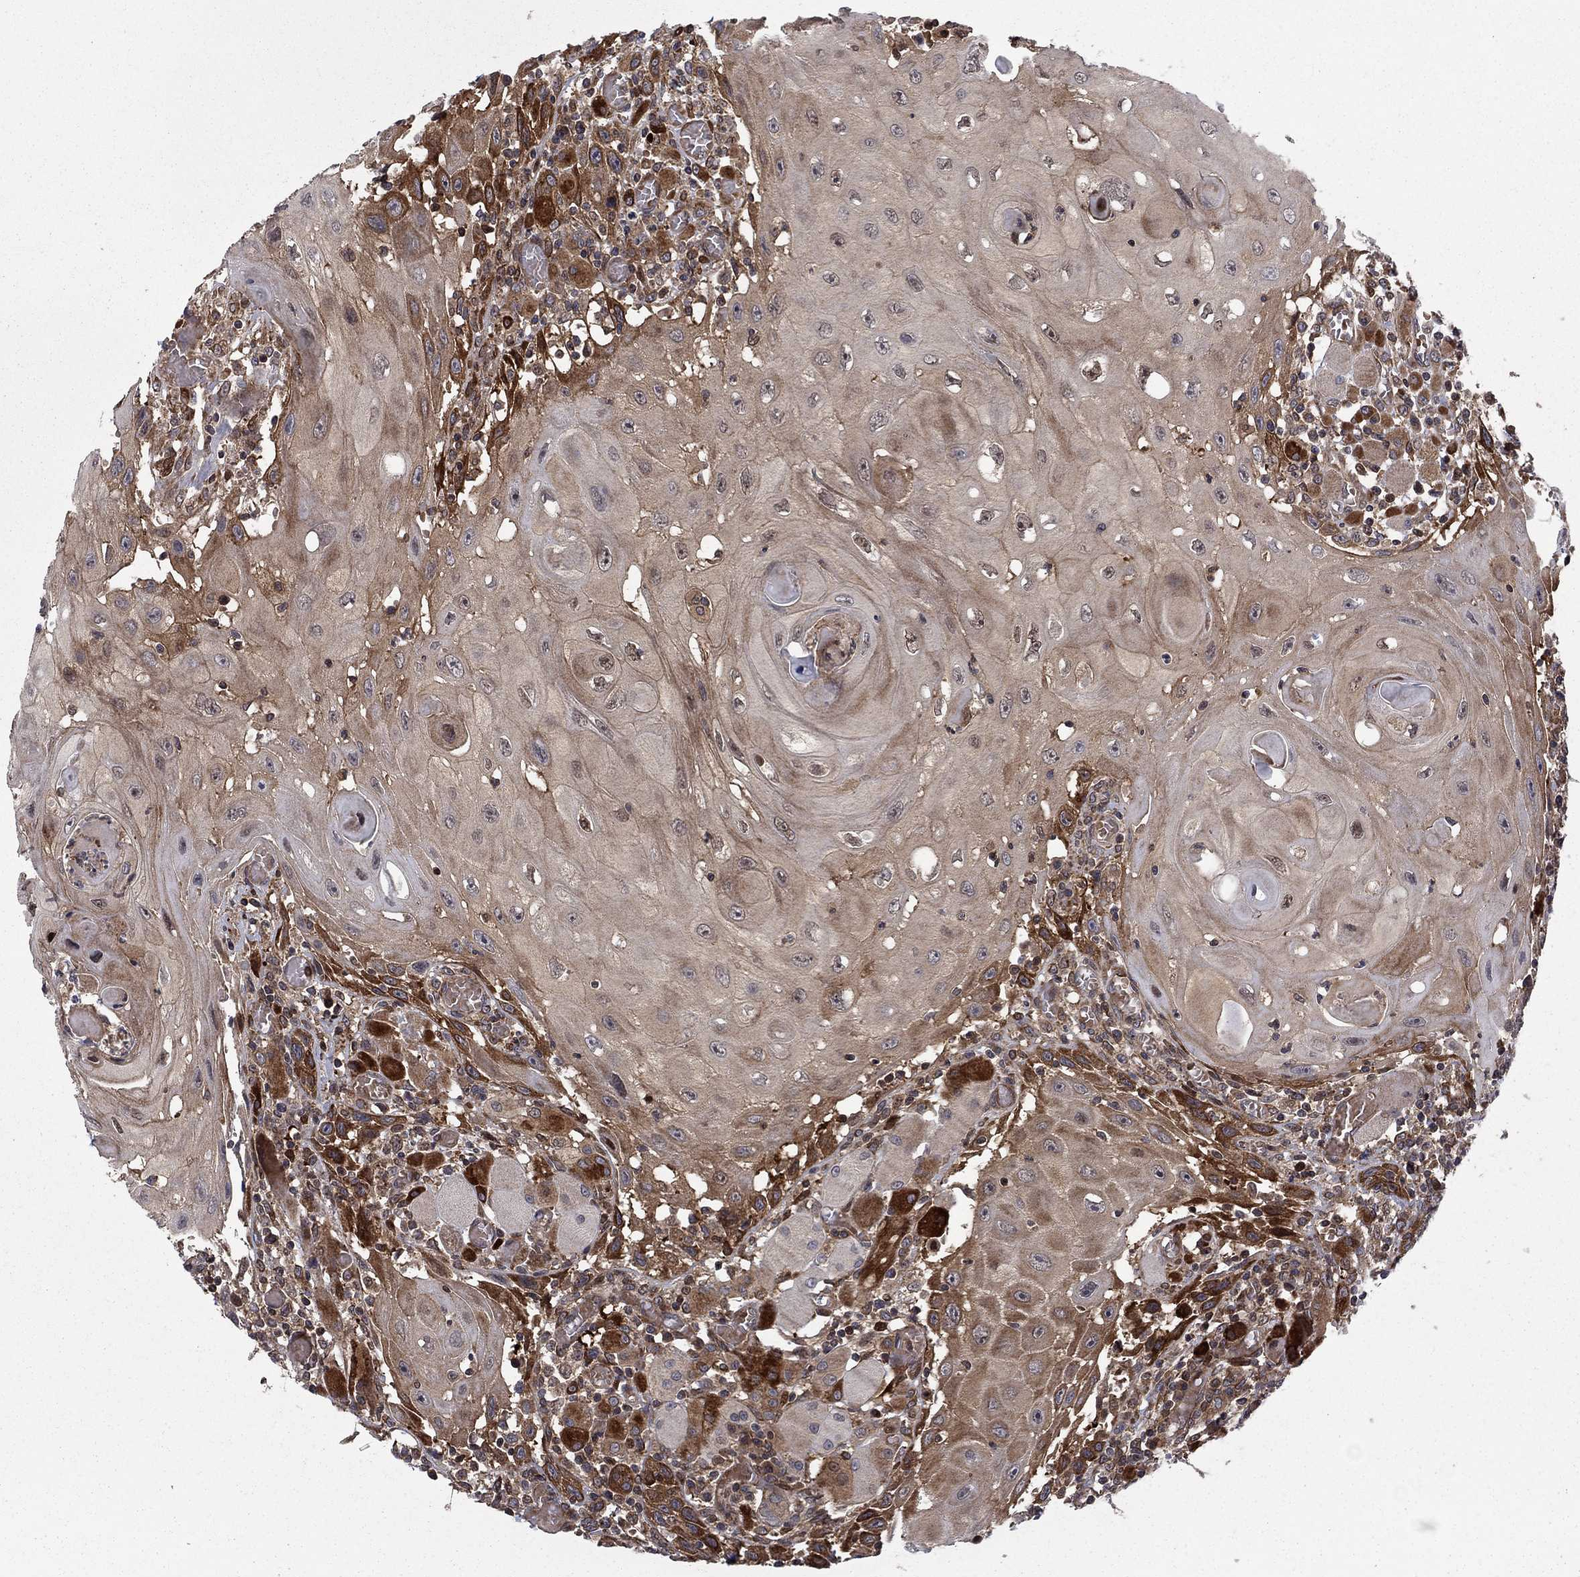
{"staining": {"intensity": "moderate", "quantity": "25%-75%", "location": "cytoplasmic/membranous"}, "tissue": "head and neck cancer", "cell_type": "Tumor cells", "image_type": "cancer", "snomed": [{"axis": "morphology", "description": "Normal tissue, NOS"}, {"axis": "morphology", "description": "Squamous cell carcinoma, NOS"}, {"axis": "topography", "description": "Oral tissue"}, {"axis": "topography", "description": "Head-Neck"}], "caption": "Immunohistochemical staining of human head and neck cancer (squamous cell carcinoma) demonstrates medium levels of moderate cytoplasmic/membranous protein staining in about 25%-75% of tumor cells. (IHC, brightfield microscopy, high magnification).", "gene": "HDAC4", "patient": {"sex": "male", "age": 71}}